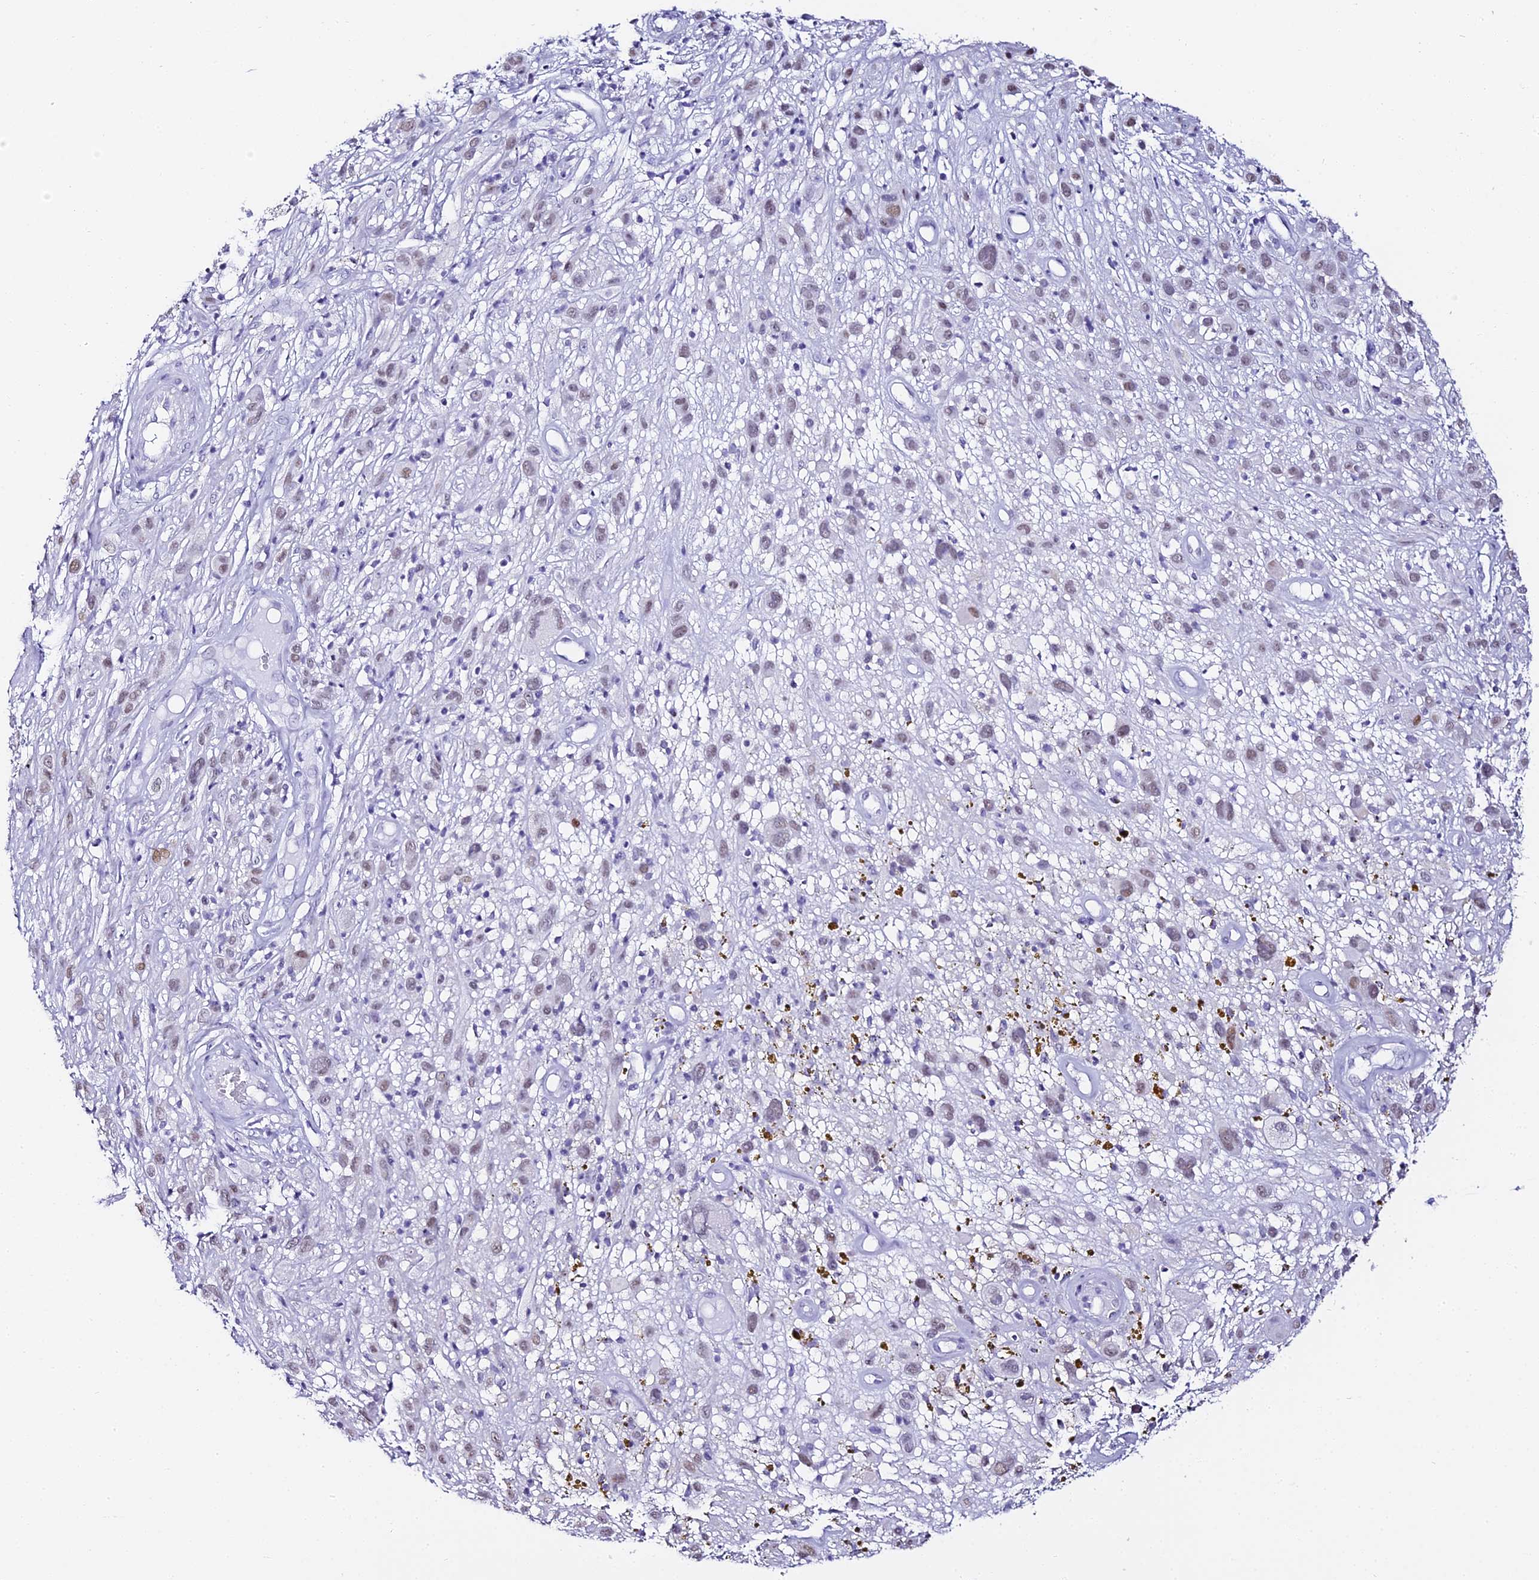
{"staining": {"intensity": "weak", "quantity": "25%-75%", "location": "nuclear"}, "tissue": "melanoma", "cell_type": "Tumor cells", "image_type": "cancer", "snomed": [{"axis": "morphology", "description": "Malignant melanoma, NOS"}, {"axis": "topography", "description": "Skin of trunk"}], "caption": "Melanoma stained for a protein (brown) displays weak nuclear positive staining in about 25%-75% of tumor cells.", "gene": "ABHD14A-ACY1", "patient": {"sex": "male", "age": 71}}